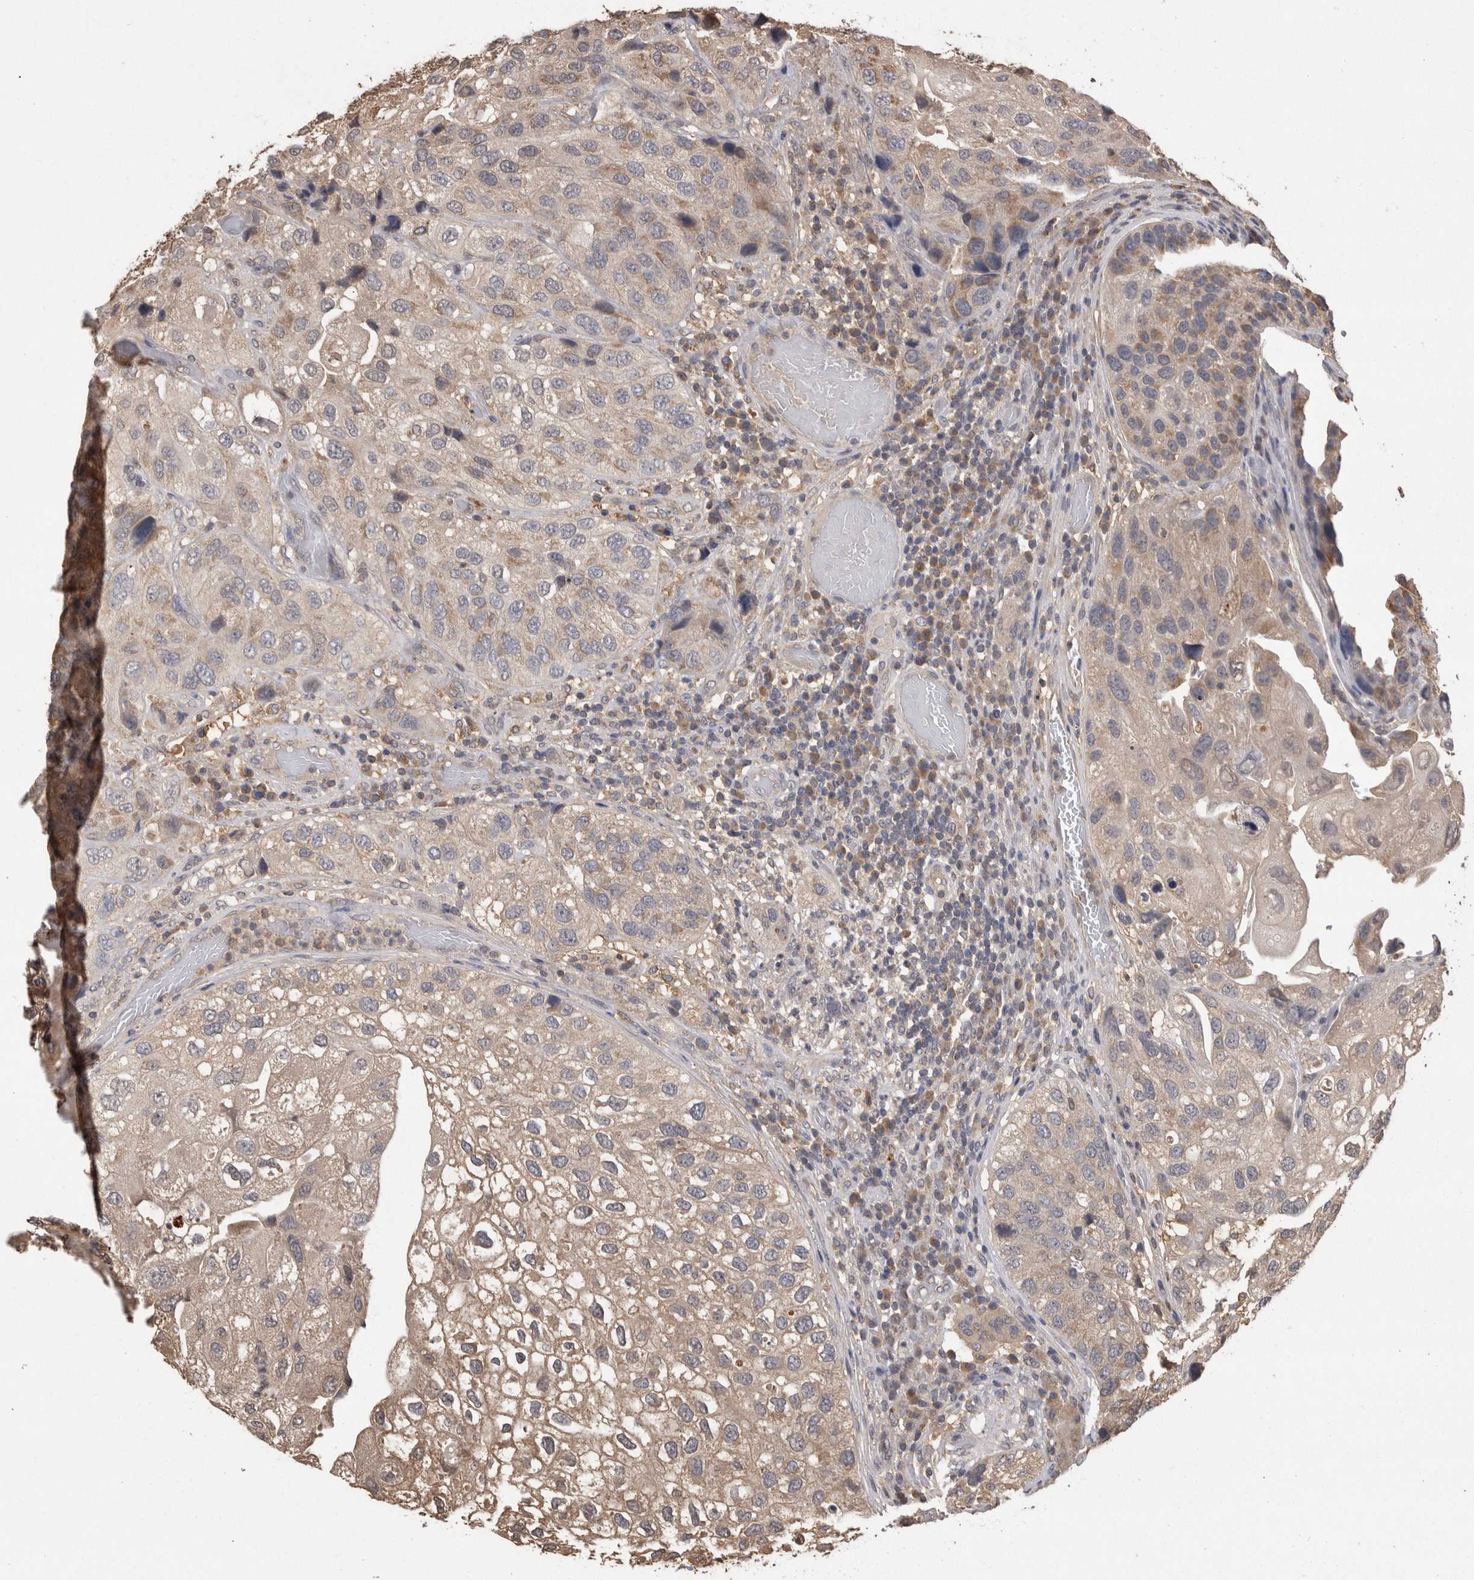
{"staining": {"intensity": "weak", "quantity": "25%-75%", "location": "cytoplasmic/membranous"}, "tissue": "urothelial cancer", "cell_type": "Tumor cells", "image_type": "cancer", "snomed": [{"axis": "morphology", "description": "Urothelial carcinoma, High grade"}, {"axis": "topography", "description": "Urinary bladder"}], "caption": "IHC micrograph of human high-grade urothelial carcinoma stained for a protein (brown), which exhibits low levels of weak cytoplasmic/membranous expression in about 25%-75% of tumor cells.", "gene": "PREP", "patient": {"sex": "female", "age": 64}}